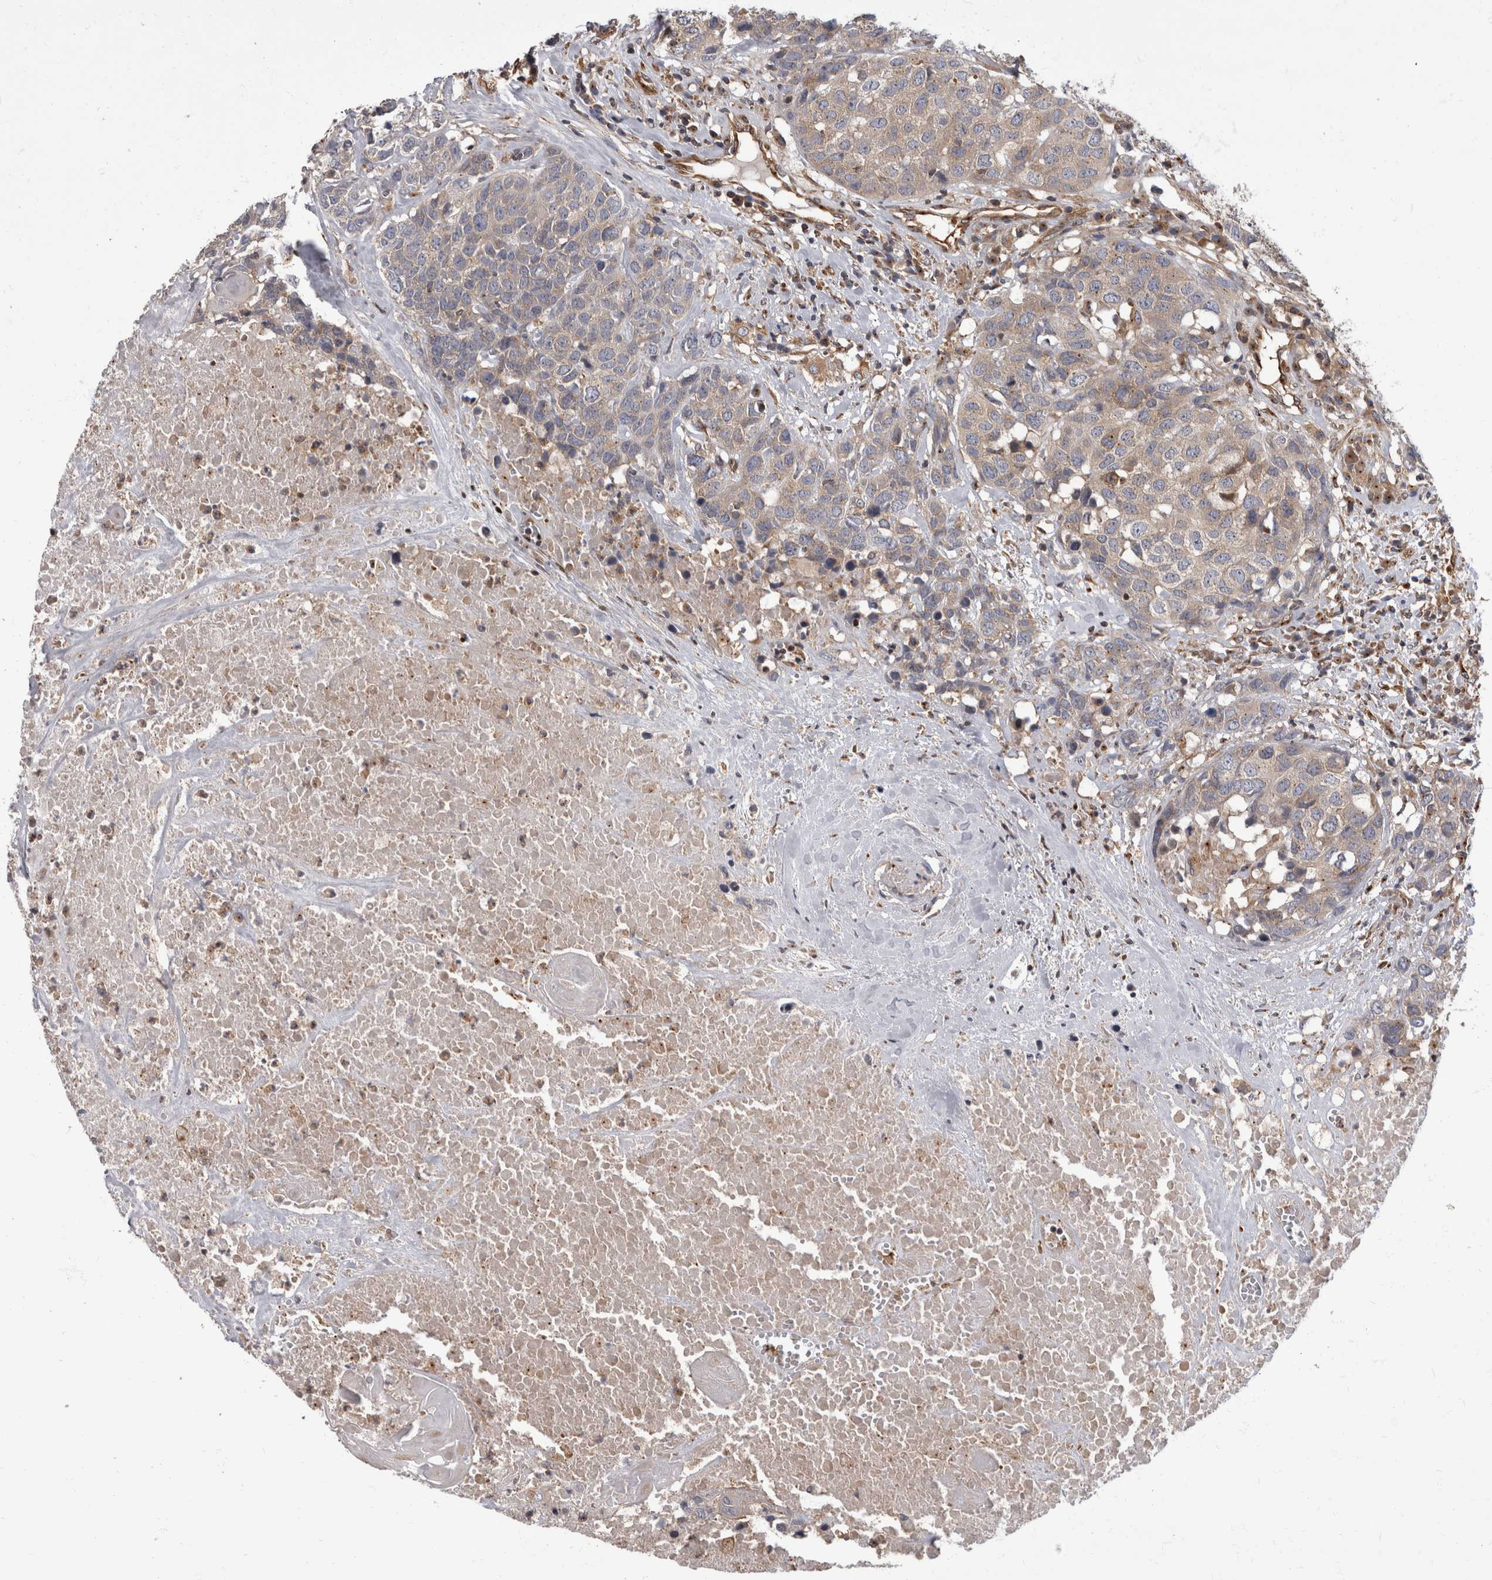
{"staining": {"intensity": "weak", "quantity": "<25%", "location": "cytoplasmic/membranous"}, "tissue": "head and neck cancer", "cell_type": "Tumor cells", "image_type": "cancer", "snomed": [{"axis": "morphology", "description": "Squamous cell carcinoma, NOS"}, {"axis": "topography", "description": "Head-Neck"}], "caption": "Protein analysis of head and neck cancer (squamous cell carcinoma) exhibits no significant expression in tumor cells.", "gene": "HOOK3", "patient": {"sex": "male", "age": 66}}